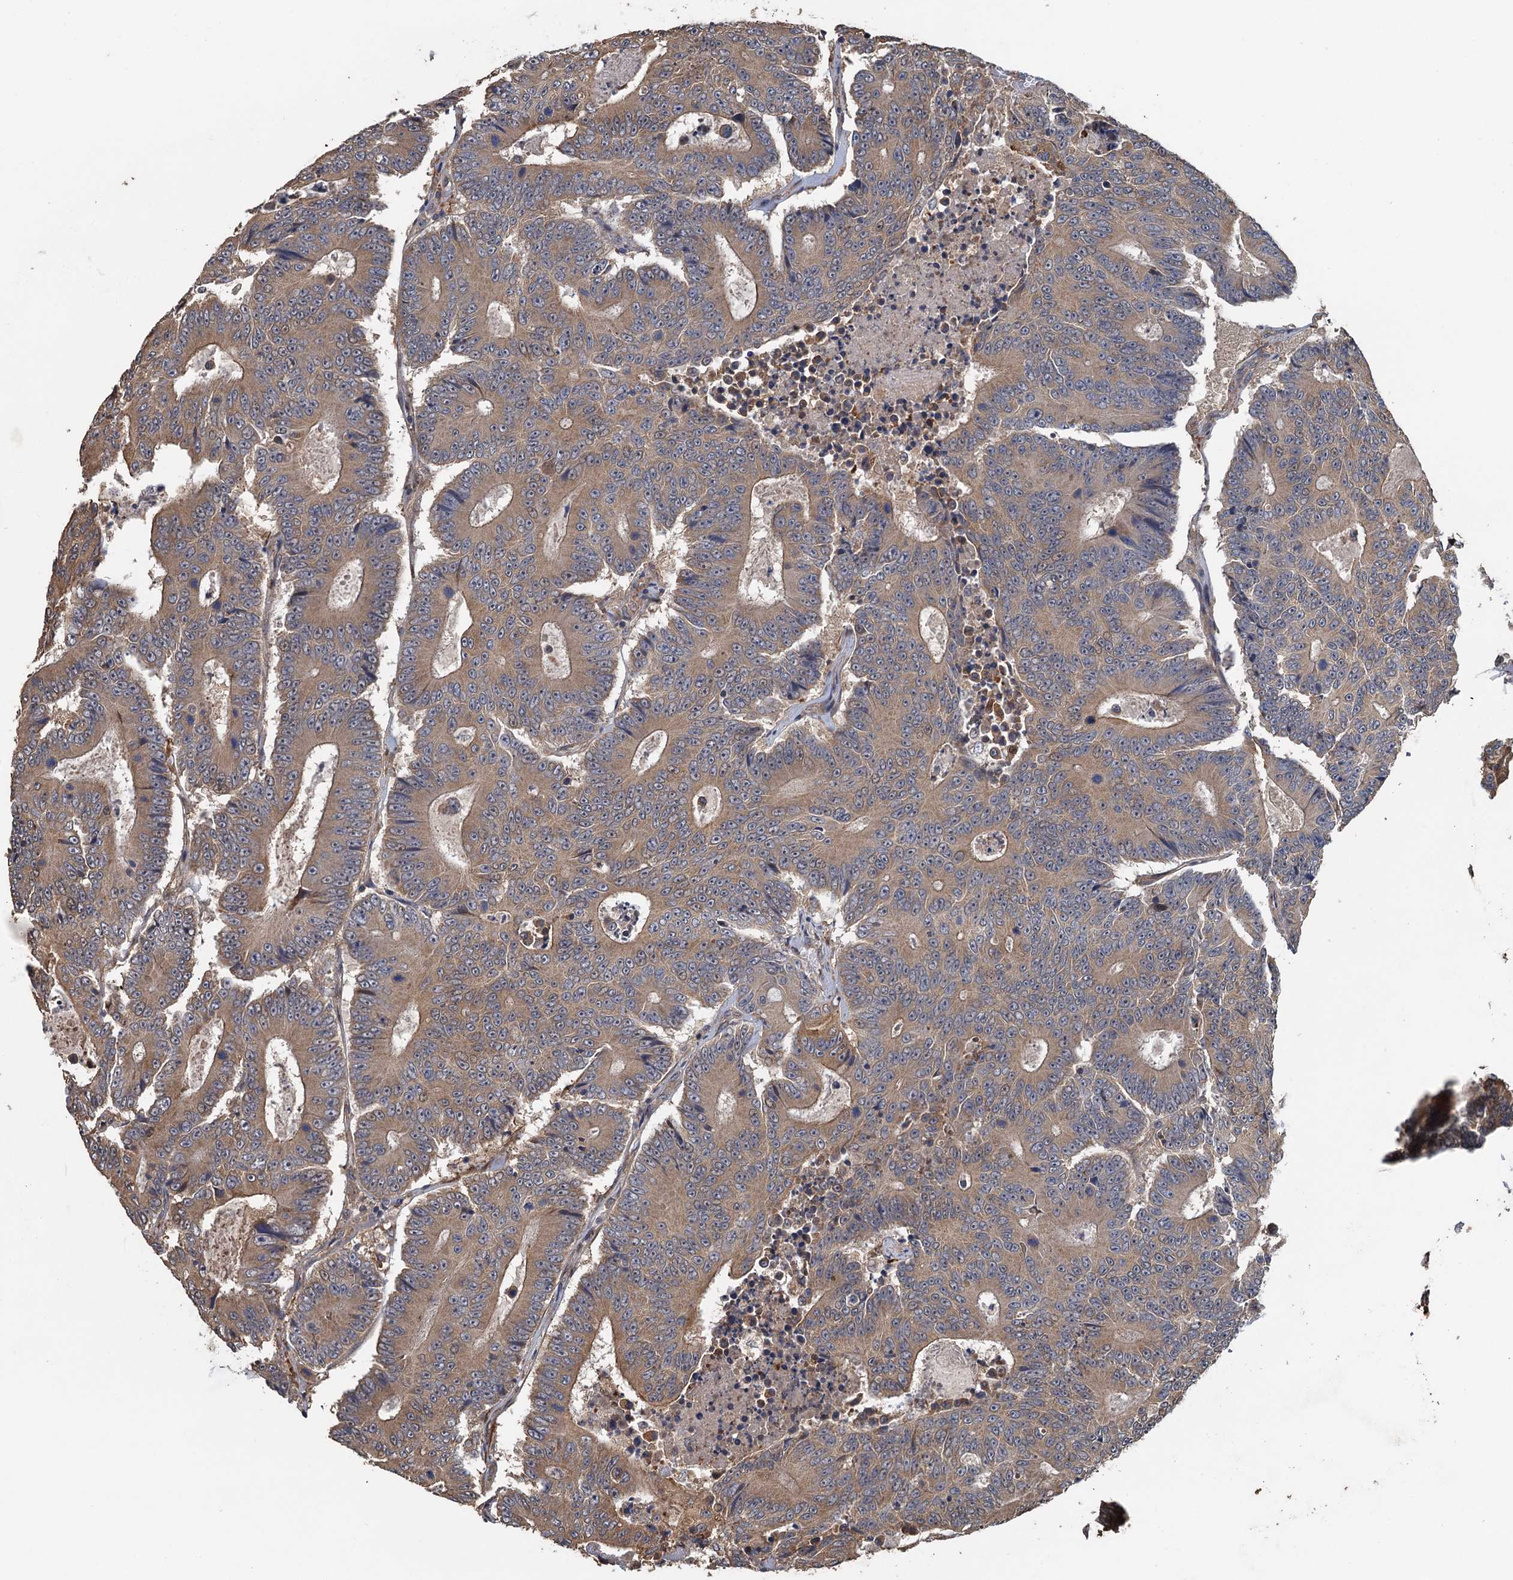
{"staining": {"intensity": "moderate", "quantity": ">75%", "location": "cytoplasmic/membranous"}, "tissue": "colorectal cancer", "cell_type": "Tumor cells", "image_type": "cancer", "snomed": [{"axis": "morphology", "description": "Adenocarcinoma, NOS"}, {"axis": "topography", "description": "Colon"}], "caption": "Colorectal cancer (adenocarcinoma) stained with a protein marker exhibits moderate staining in tumor cells.", "gene": "MEAK7", "patient": {"sex": "male", "age": 83}}